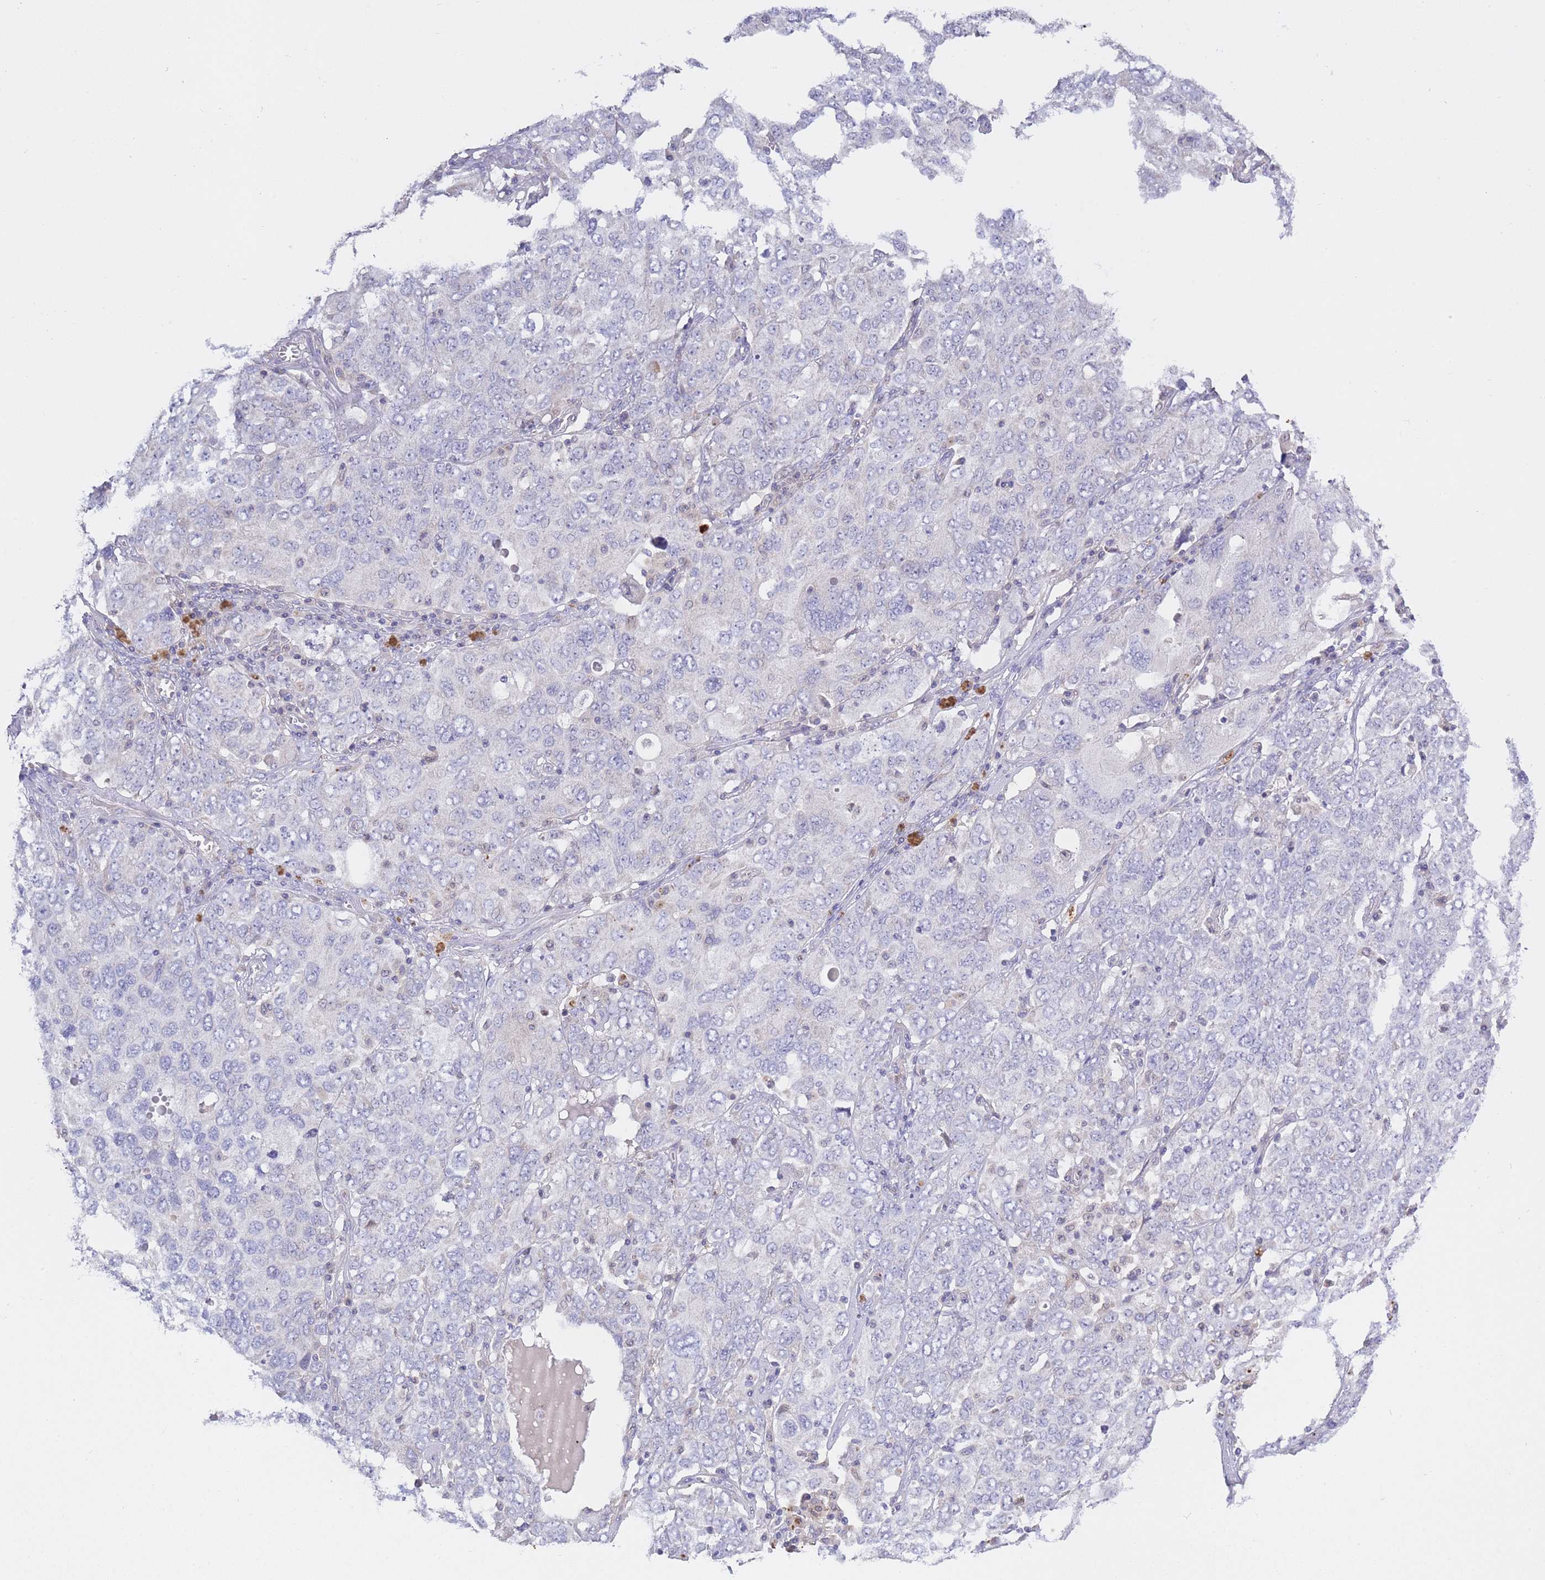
{"staining": {"intensity": "negative", "quantity": "none", "location": "none"}, "tissue": "ovarian cancer", "cell_type": "Tumor cells", "image_type": "cancer", "snomed": [{"axis": "morphology", "description": "Carcinoma, endometroid"}, {"axis": "topography", "description": "Ovary"}], "caption": "The histopathology image shows no staining of tumor cells in ovarian cancer (endometroid carcinoma). (DAB (3,3'-diaminobenzidine) immunohistochemistry (IHC) visualized using brightfield microscopy, high magnification).", "gene": "CENPM", "patient": {"sex": "female", "age": 62}}